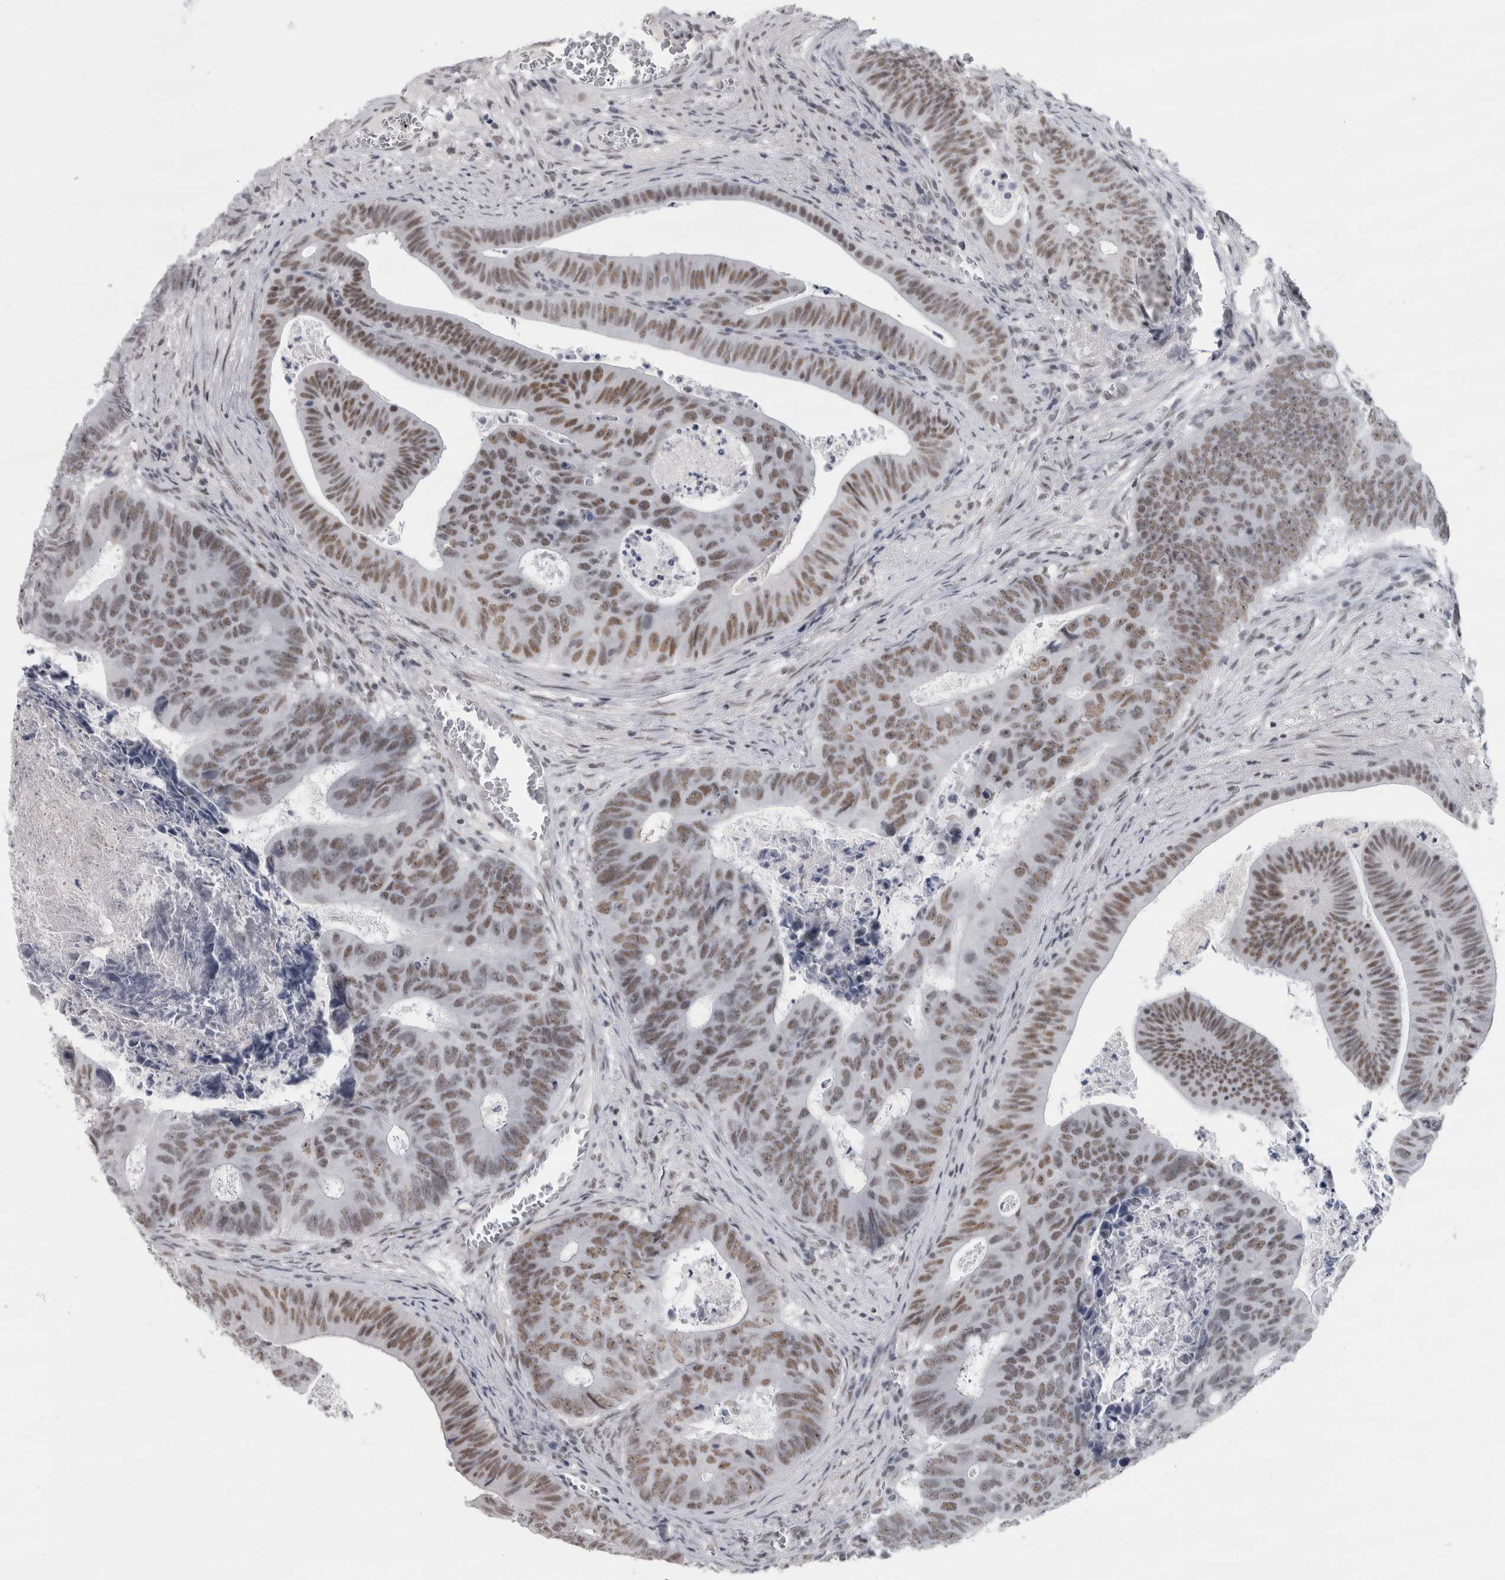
{"staining": {"intensity": "moderate", "quantity": ">75%", "location": "nuclear"}, "tissue": "colorectal cancer", "cell_type": "Tumor cells", "image_type": "cancer", "snomed": [{"axis": "morphology", "description": "Adenocarcinoma, NOS"}, {"axis": "topography", "description": "Colon"}], "caption": "IHC histopathology image of colorectal cancer (adenocarcinoma) stained for a protein (brown), which shows medium levels of moderate nuclear expression in about >75% of tumor cells.", "gene": "ARID4B", "patient": {"sex": "male", "age": 87}}